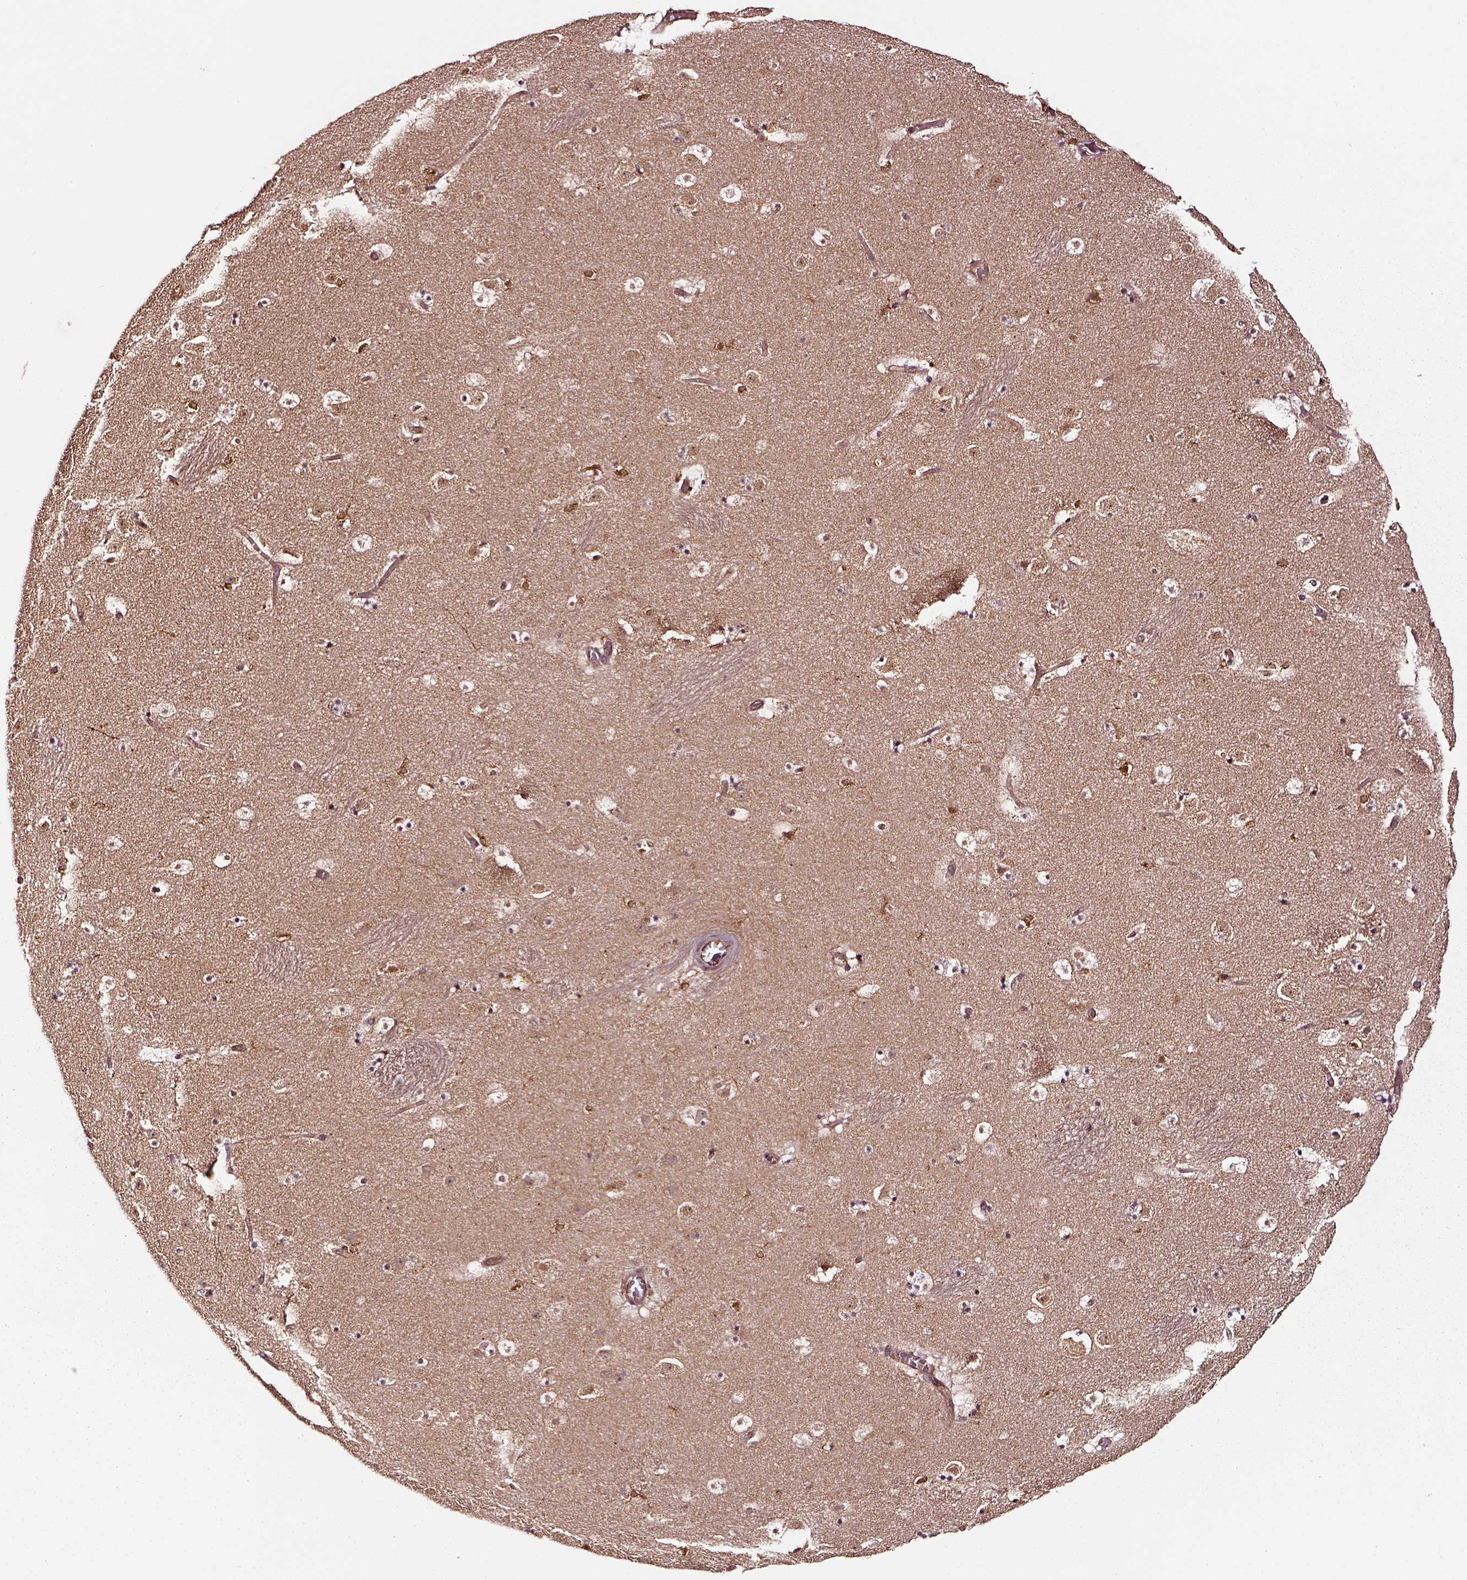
{"staining": {"intensity": "strong", "quantity": ">75%", "location": "cytoplasmic/membranous"}, "tissue": "caudate", "cell_type": "Glial cells", "image_type": "normal", "snomed": [{"axis": "morphology", "description": "Normal tissue, NOS"}, {"axis": "topography", "description": "Lateral ventricle wall"}], "caption": "A brown stain labels strong cytoplasmic/membranous positivity of a protein in glial cells of unremarkable human caudate. (Brightfield microscopy of DAB IHC at high magnification).", "gene": "RASSF5", "patient": {"sex": "male", "age": 37}}